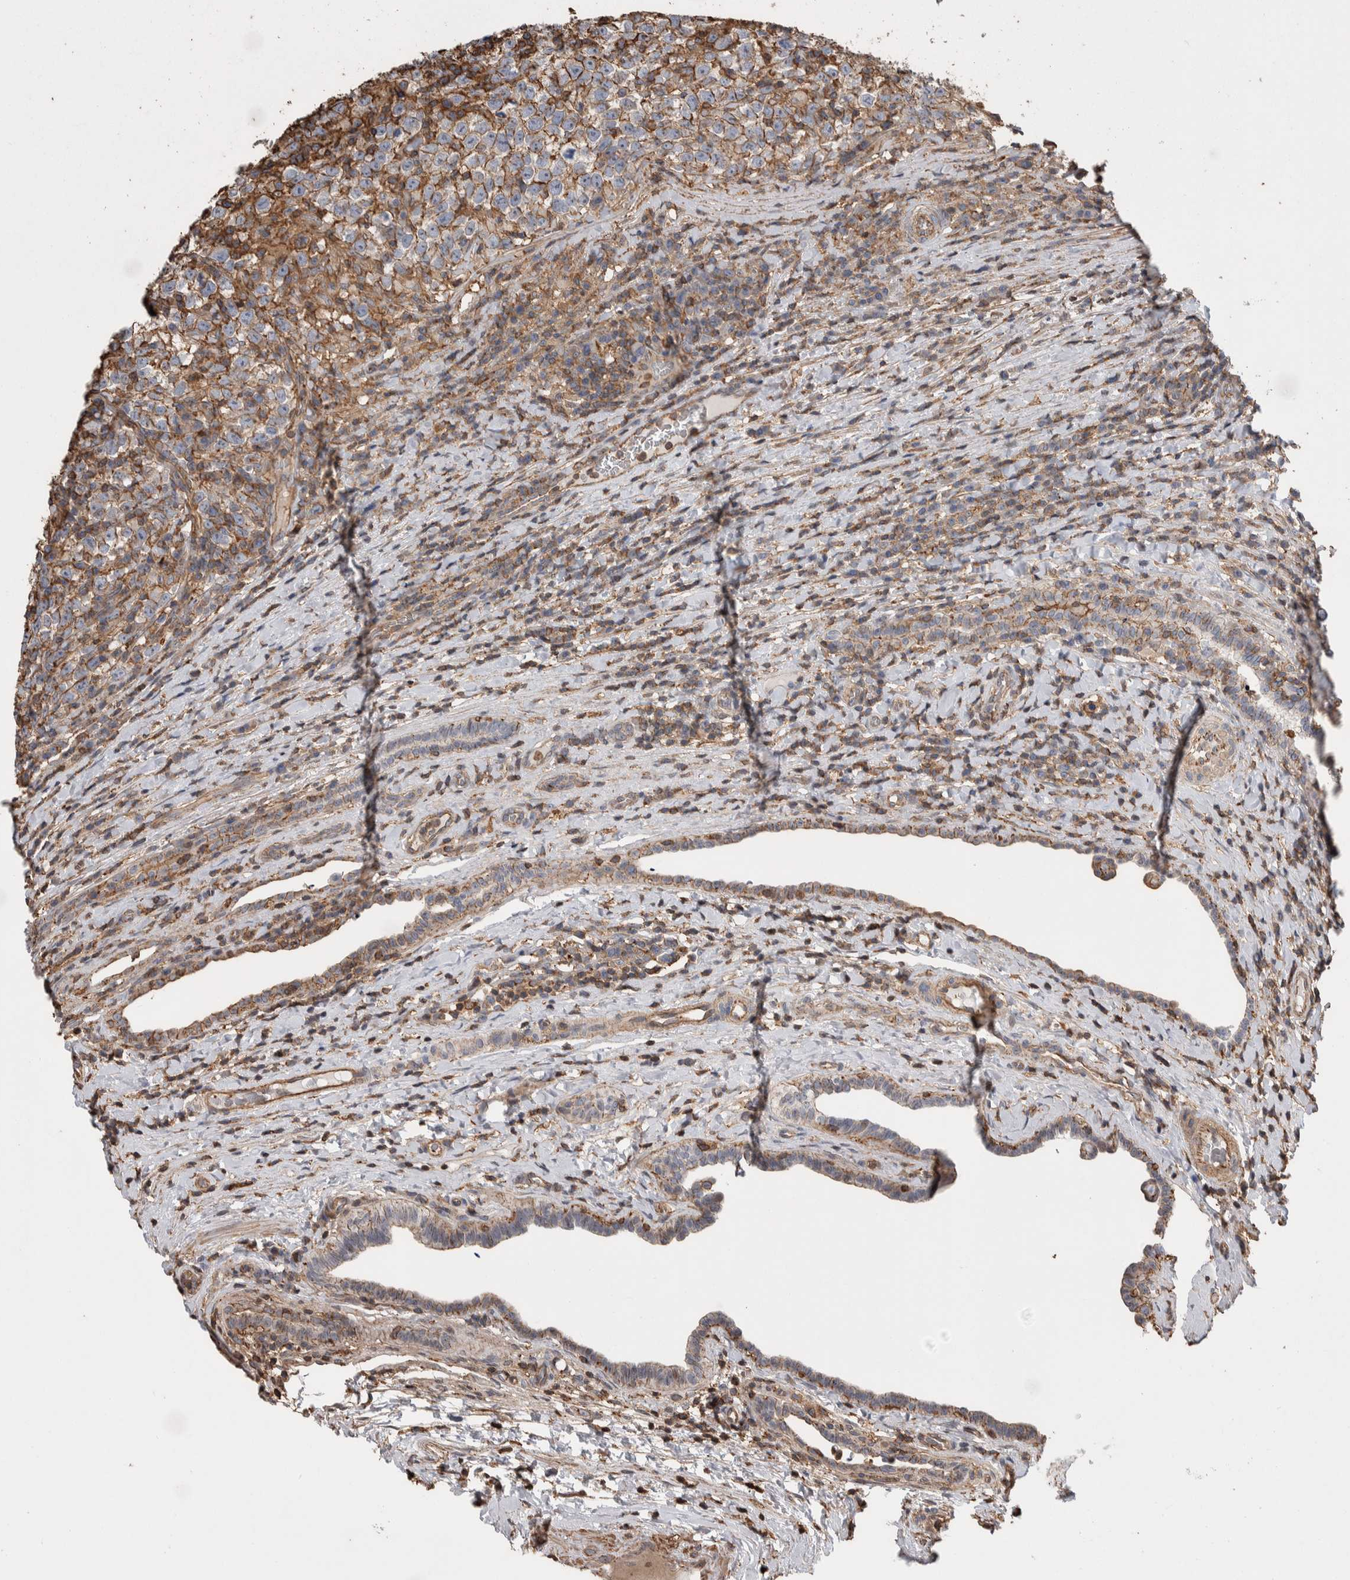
{"staining": {"intensity": "weak", "quantity": ">75%", "location": "cytoplasmic/membranous"}, "tissue": "testis cancer", "cell_type": "Tumor cells", "image_type": "cancer", "snomed": [{"axis": "morphology", "description": "Normal tissue, NOS"}, {"axis": "morphology", "description": "Seminoma, NOS"}, {"axis": "topography", "description": "Testis"}], "caption": "Immunohistochemical staining of human seminoma (testis) reveals low levels of weak cytoplasmic/membranous protein staining in approximately >75% of tumor cells.", "gene": "ENPP2", "patient": {"sex": "male", "age": 43}}